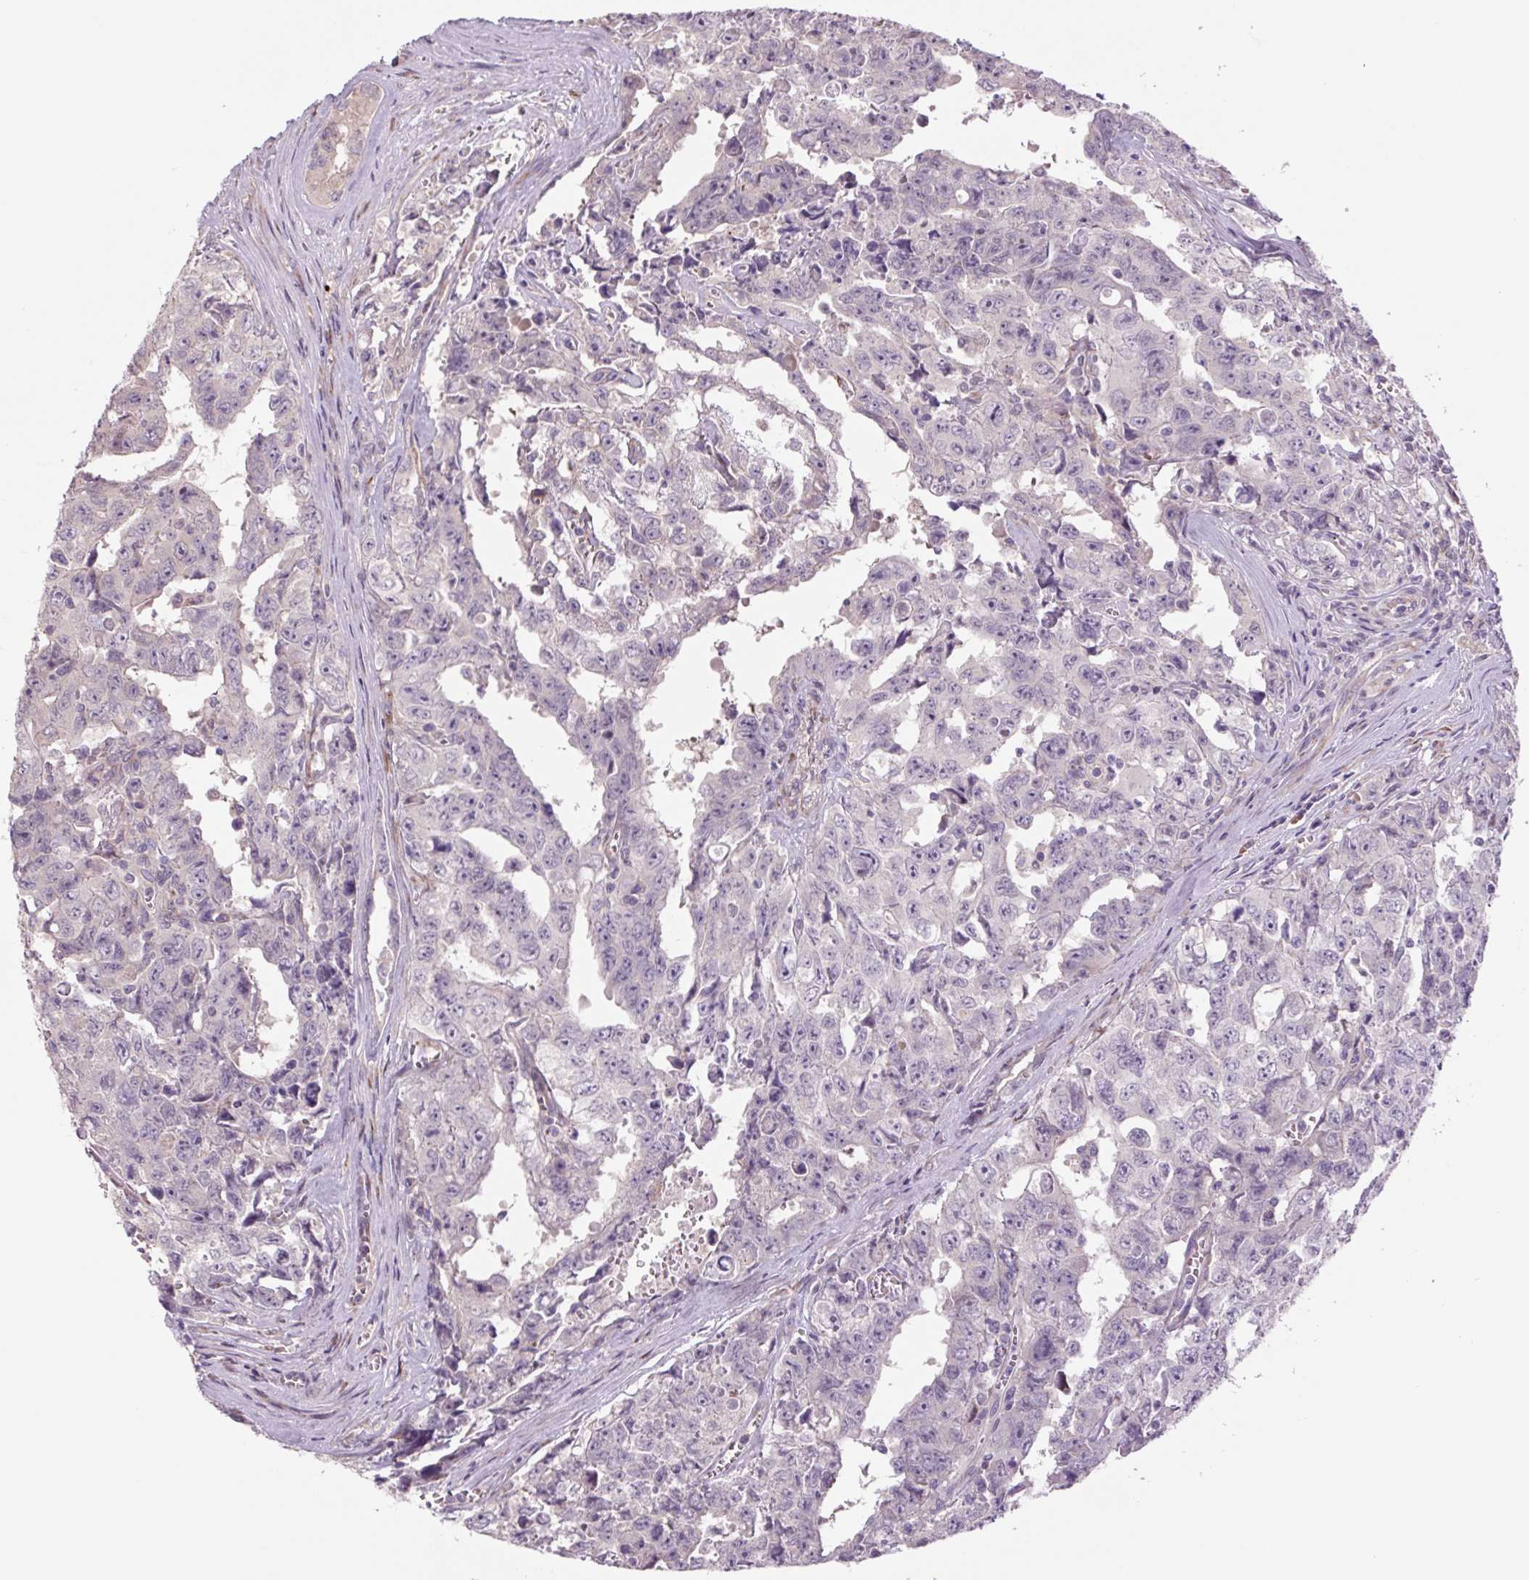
{"staining": {"intensity": "negative", "quantity": "none", "location": "none"}, "tissue": "testis cancer", "cell_type": "Tumor cells", "image_type": "cancer", "snomed": [{"axis": "morphology", "description": "Carcinoma, Embryonal, NOS"}, {"axis": "topography", "description": "Testis"}], "caption": "There is no significant positivity in tumor cells of testis cancer (embryonal carcinoma).", "gene": "PLA2G4A", "patient": {"sex": "male", "age": 24}}